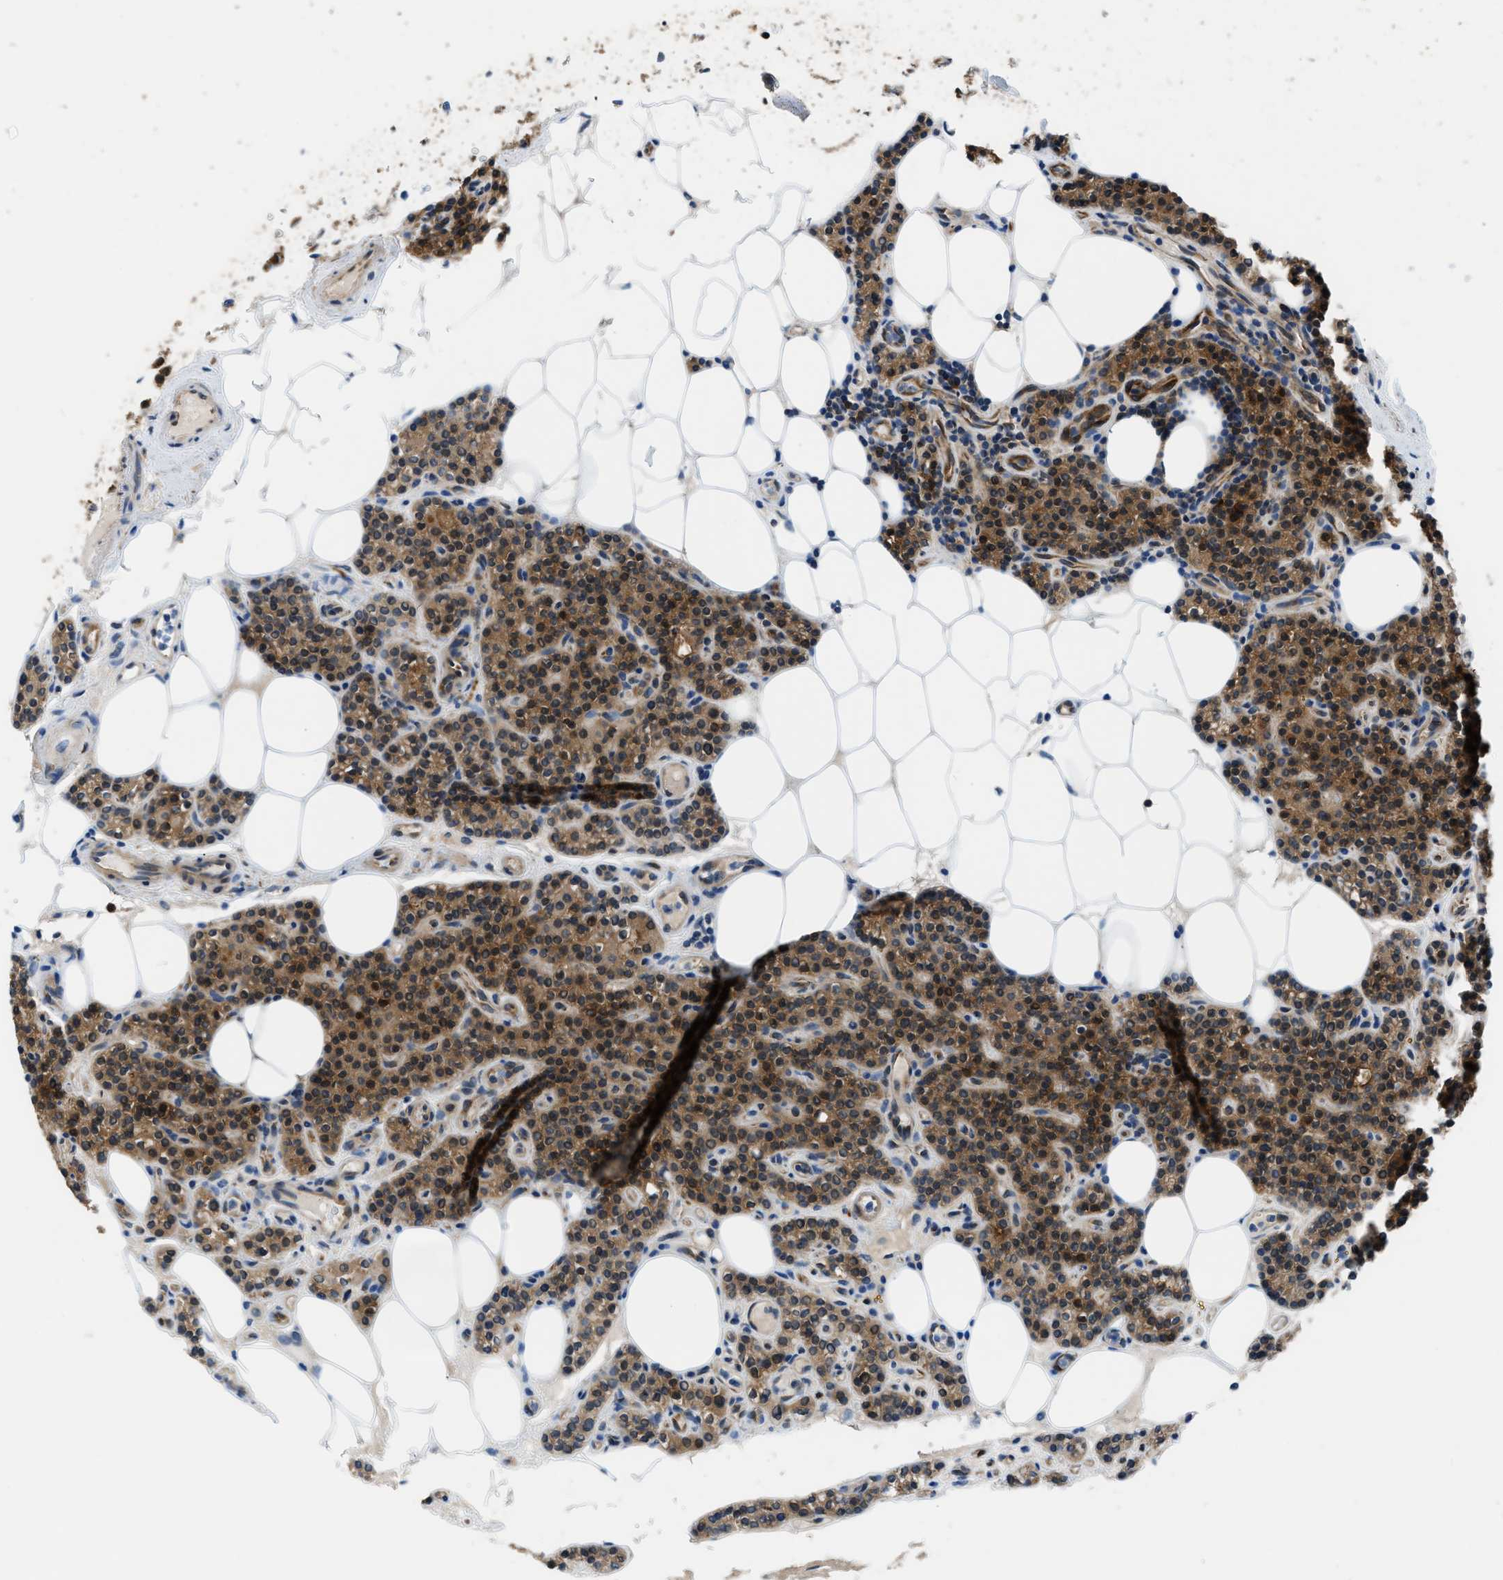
{"staining": {"intensity": "strong", "quantity": "25%-75%", "location": "cytoplasmic/membranous,nuclear"}, "tissue": "parathyroid gland", "cell_type": "Glandular cells", "image_type": "normal", "snomed": [{"axis": "morphology", "description": "Normal tissue, NOS"}, {"axis": "morphology", "description": "Adenoma, NOS"}, {"axis": "topography", "description": "Parathyroid gland"}], "caption": "DAB immunohistochemical staining of unremarkable parathyroid gland shows strong cytoplasmic/membranous,nuclear protein expression in about 25%-75% of glandular cells. (Brightfield microscopy of DAB IHC at high magnification).", "gene": "PFKP", "patient": {"sex": "female", "age": 70}}